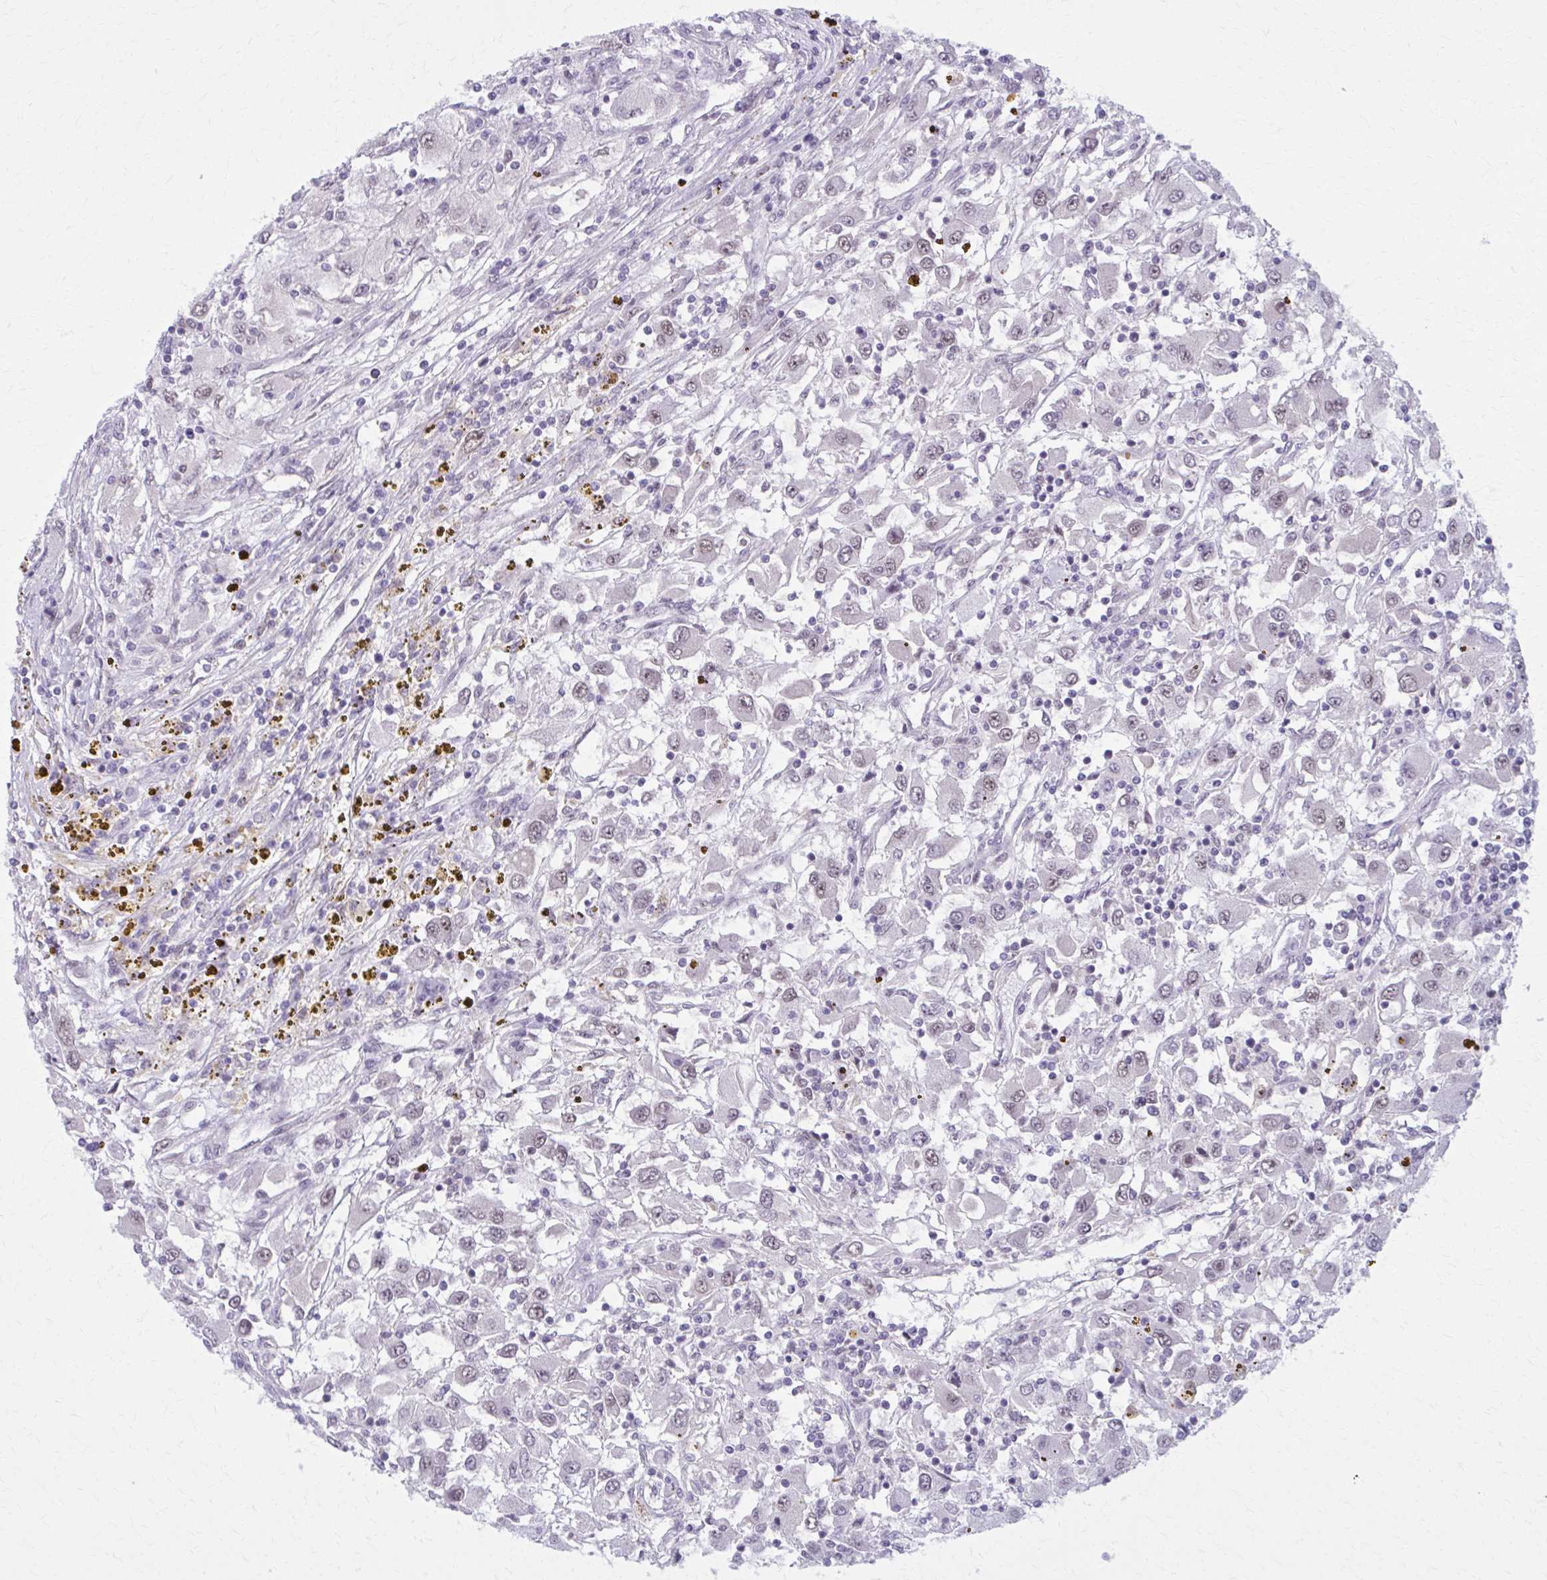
{"staining": {"intensity": "weak", "quantity": "<25%", "location": "nuclear"}, "tissue": "renal cancer", "cell_type": "Tumor cells", "image_type": "cancer", "snomed": [{"axis": "morphology", "description": "Adenocarcinoma, NOS"}, {"axis": "topography", "description": "Kidney"}], "caption": "Immunohistochemistry (IHC) histopathology image of neoplastic tissue: renal cancer (adenocarcinoma) stained with DAB (3,3'-diaminobenzidine) demonstrates no significant protein positivity in tumor cells.", "gene": "NUMBL", "patient": {"sex": "female", "age": 67}}